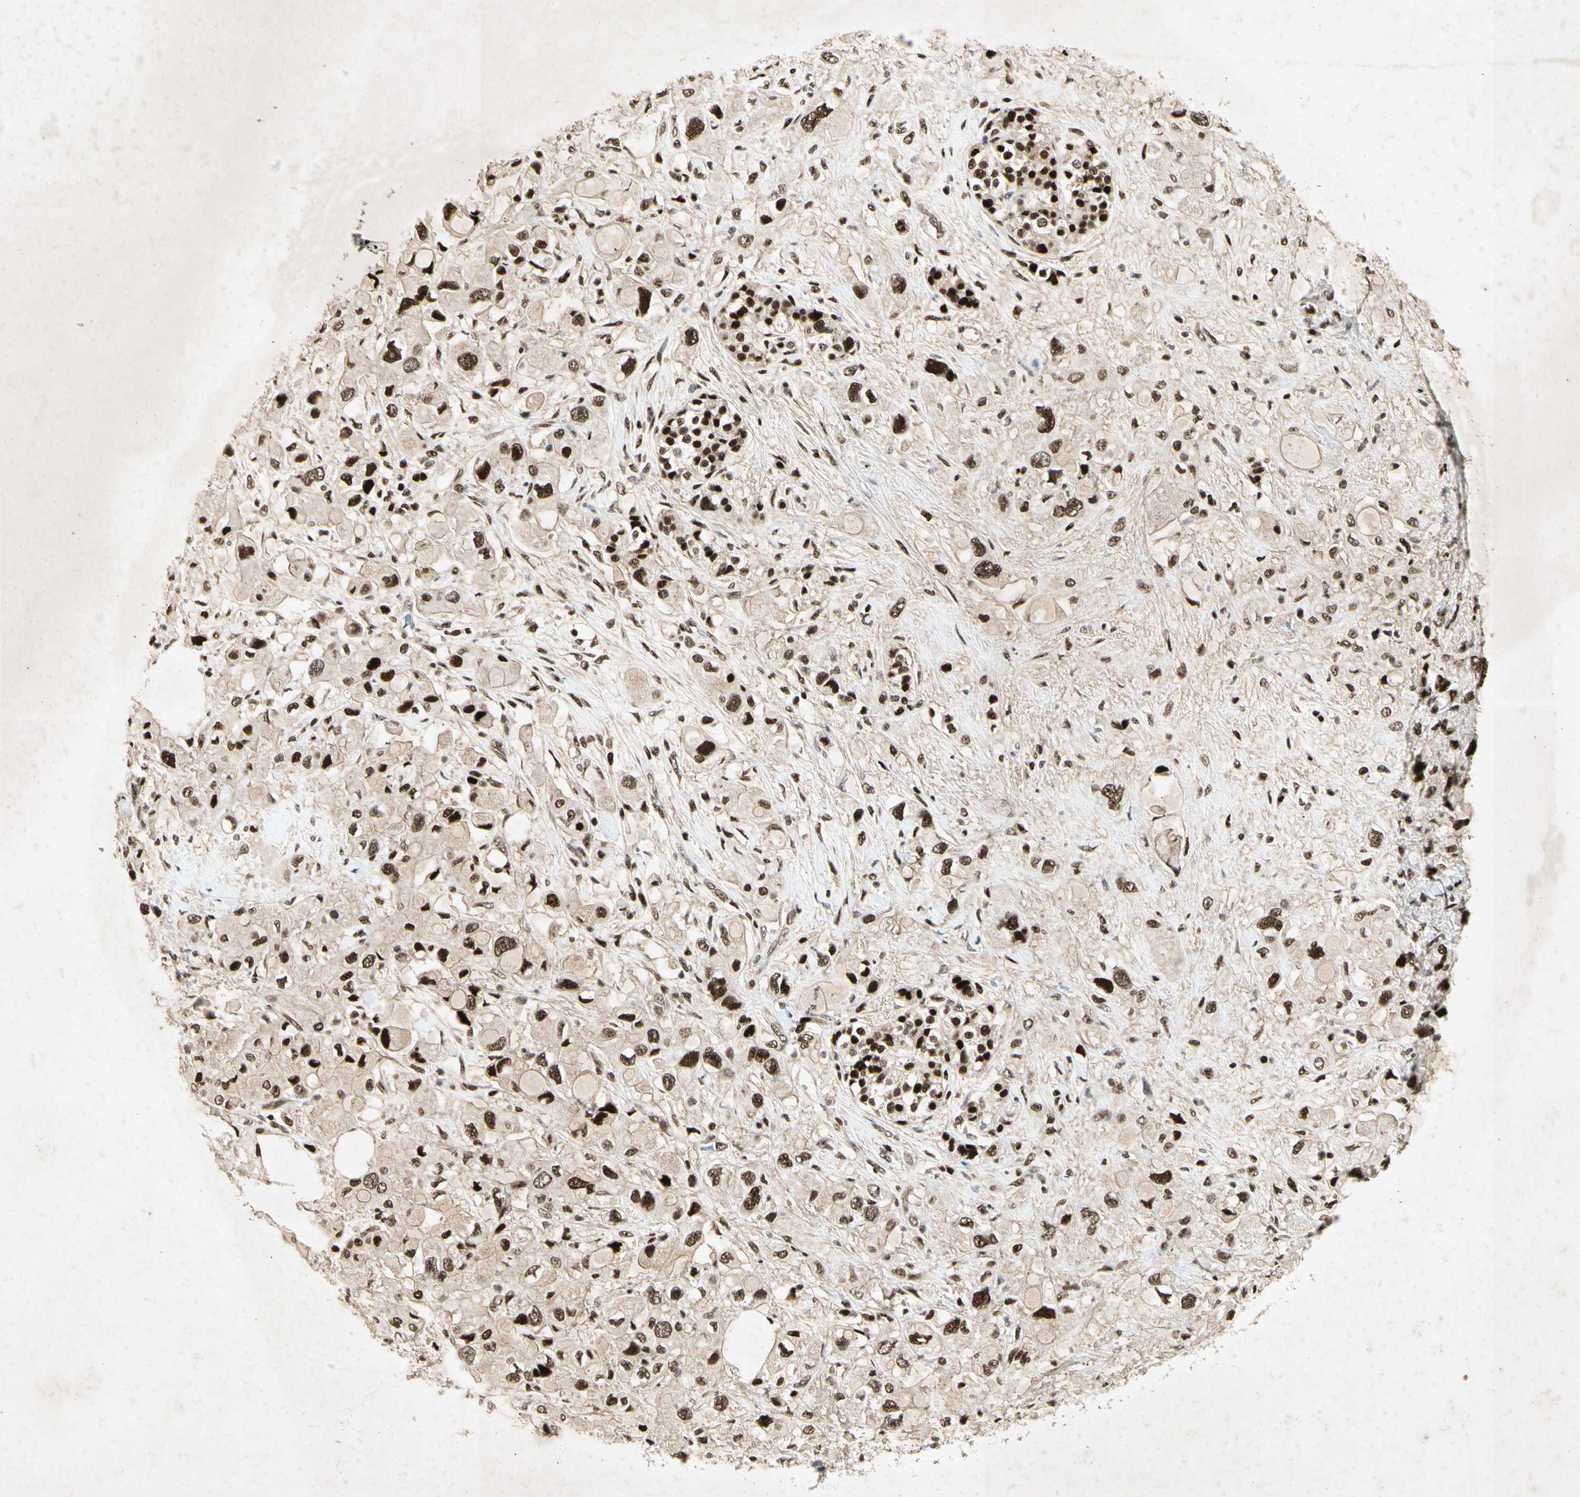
{"staining": {"intensity": "strong", "quantity": ">75%", "location": "nuclear"}, "tissue": "pancreatic cancer", "cell_type": "Tumor cells", "image_type": "cancer", "snomed": [{"axis": "morphology", "description": "Adenocarcinoma, NOS"}, {"axis": "topography", "description": "Pancreas"}], "caption": "Pancreatic cancer (adenocarcinoma) stained for a protein (brown) shows strong nuclear positive positivity in about >75% of tumor cells.", "gene": "RNF43", "patient": {"sex": "female", "age": 56}}